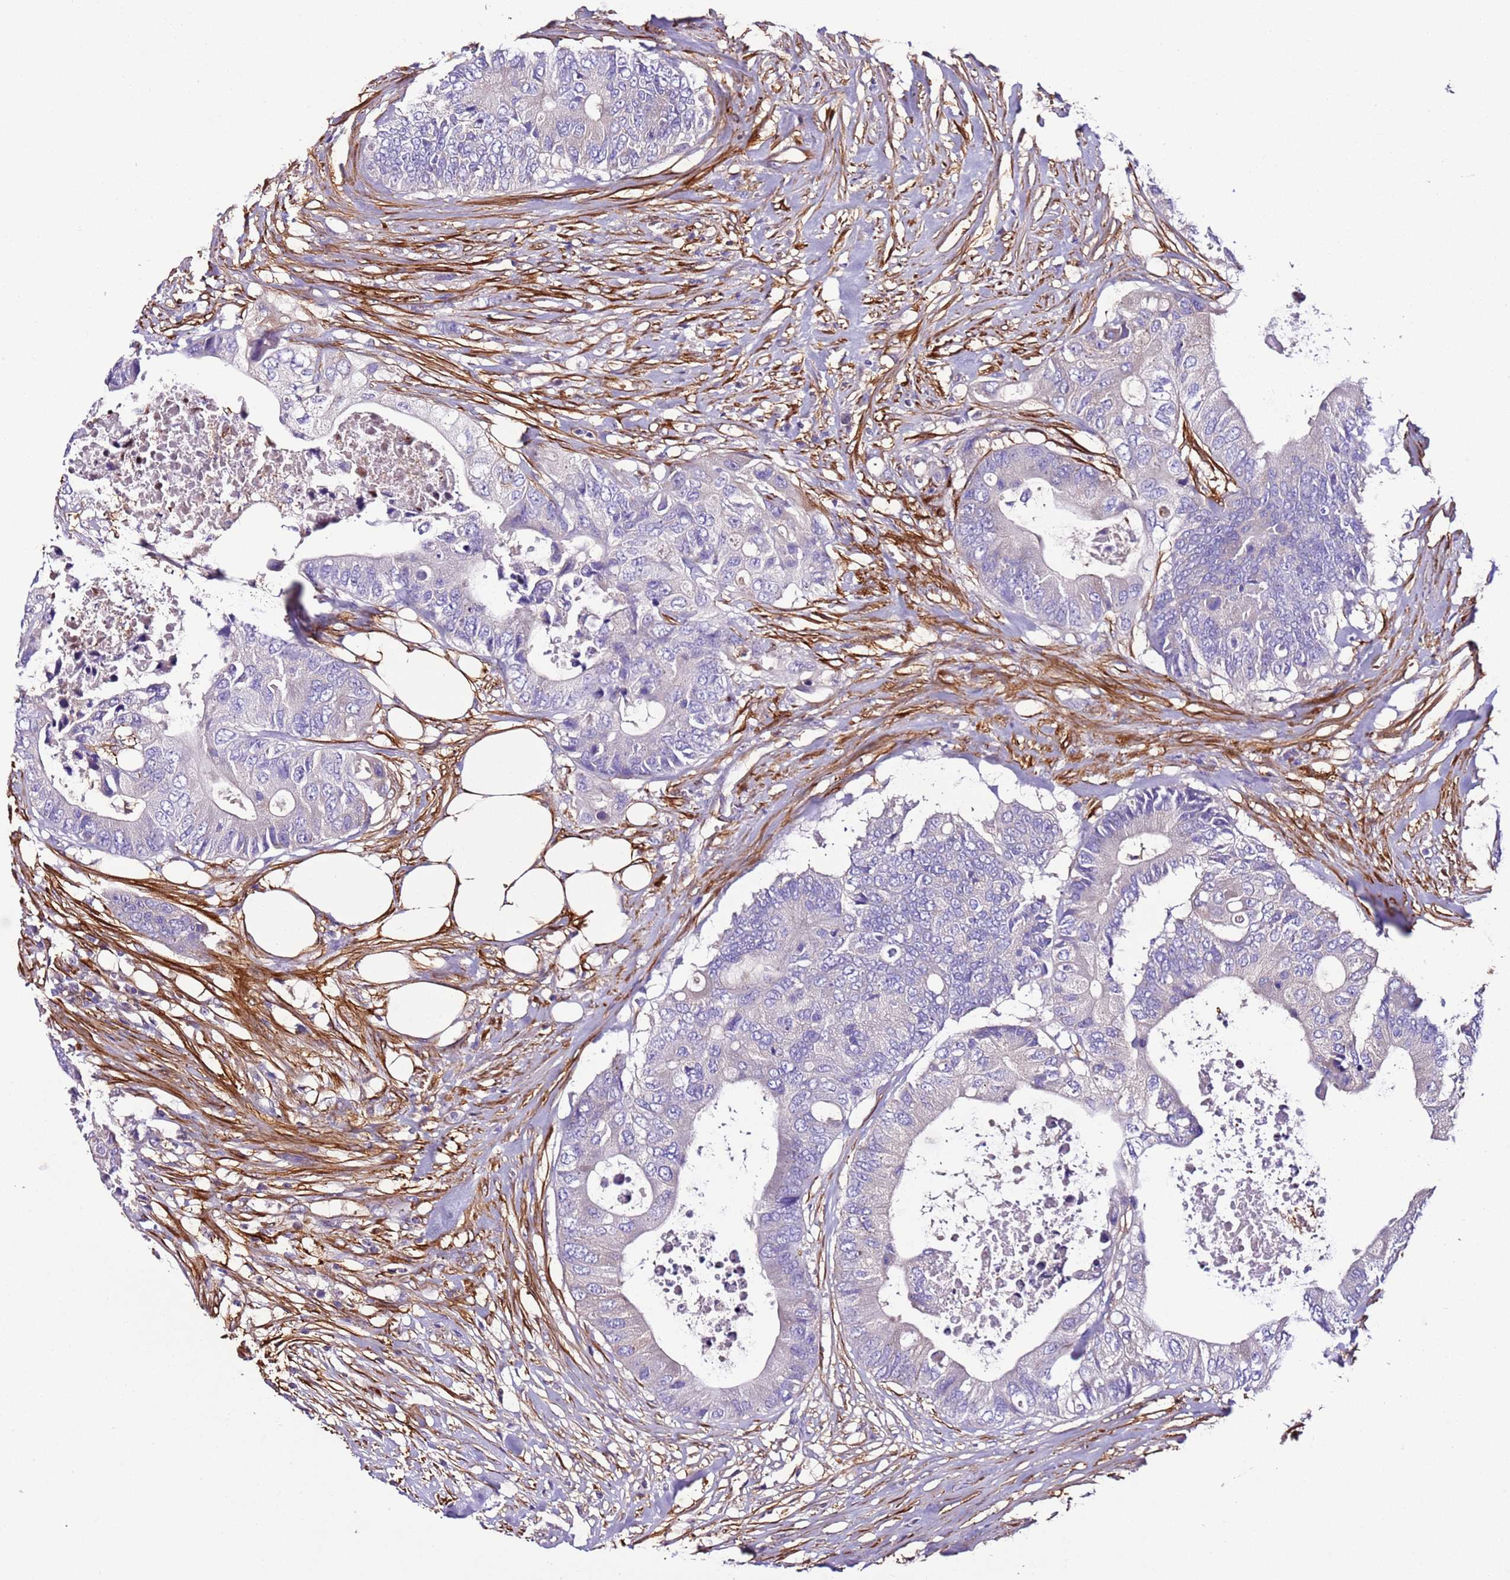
{"staining": {"intensity": "negative", "quantity": "none", "location": "none"}, "tissue": "colorectal cancer", "cell_type": "Tumor cells", "image_type": "cancer", "snomed": [{"axis": "morphology", "description": "Adenocarcinoma, NOS"}, {"axis": "topography", "description": "Colon"}], "caption": "Protein analysis of colorectal adenocarcinoma displays no significant expression in tumor cells.", "gene": "FAM174C", "patient": {"sex": "male", "age": 71}}